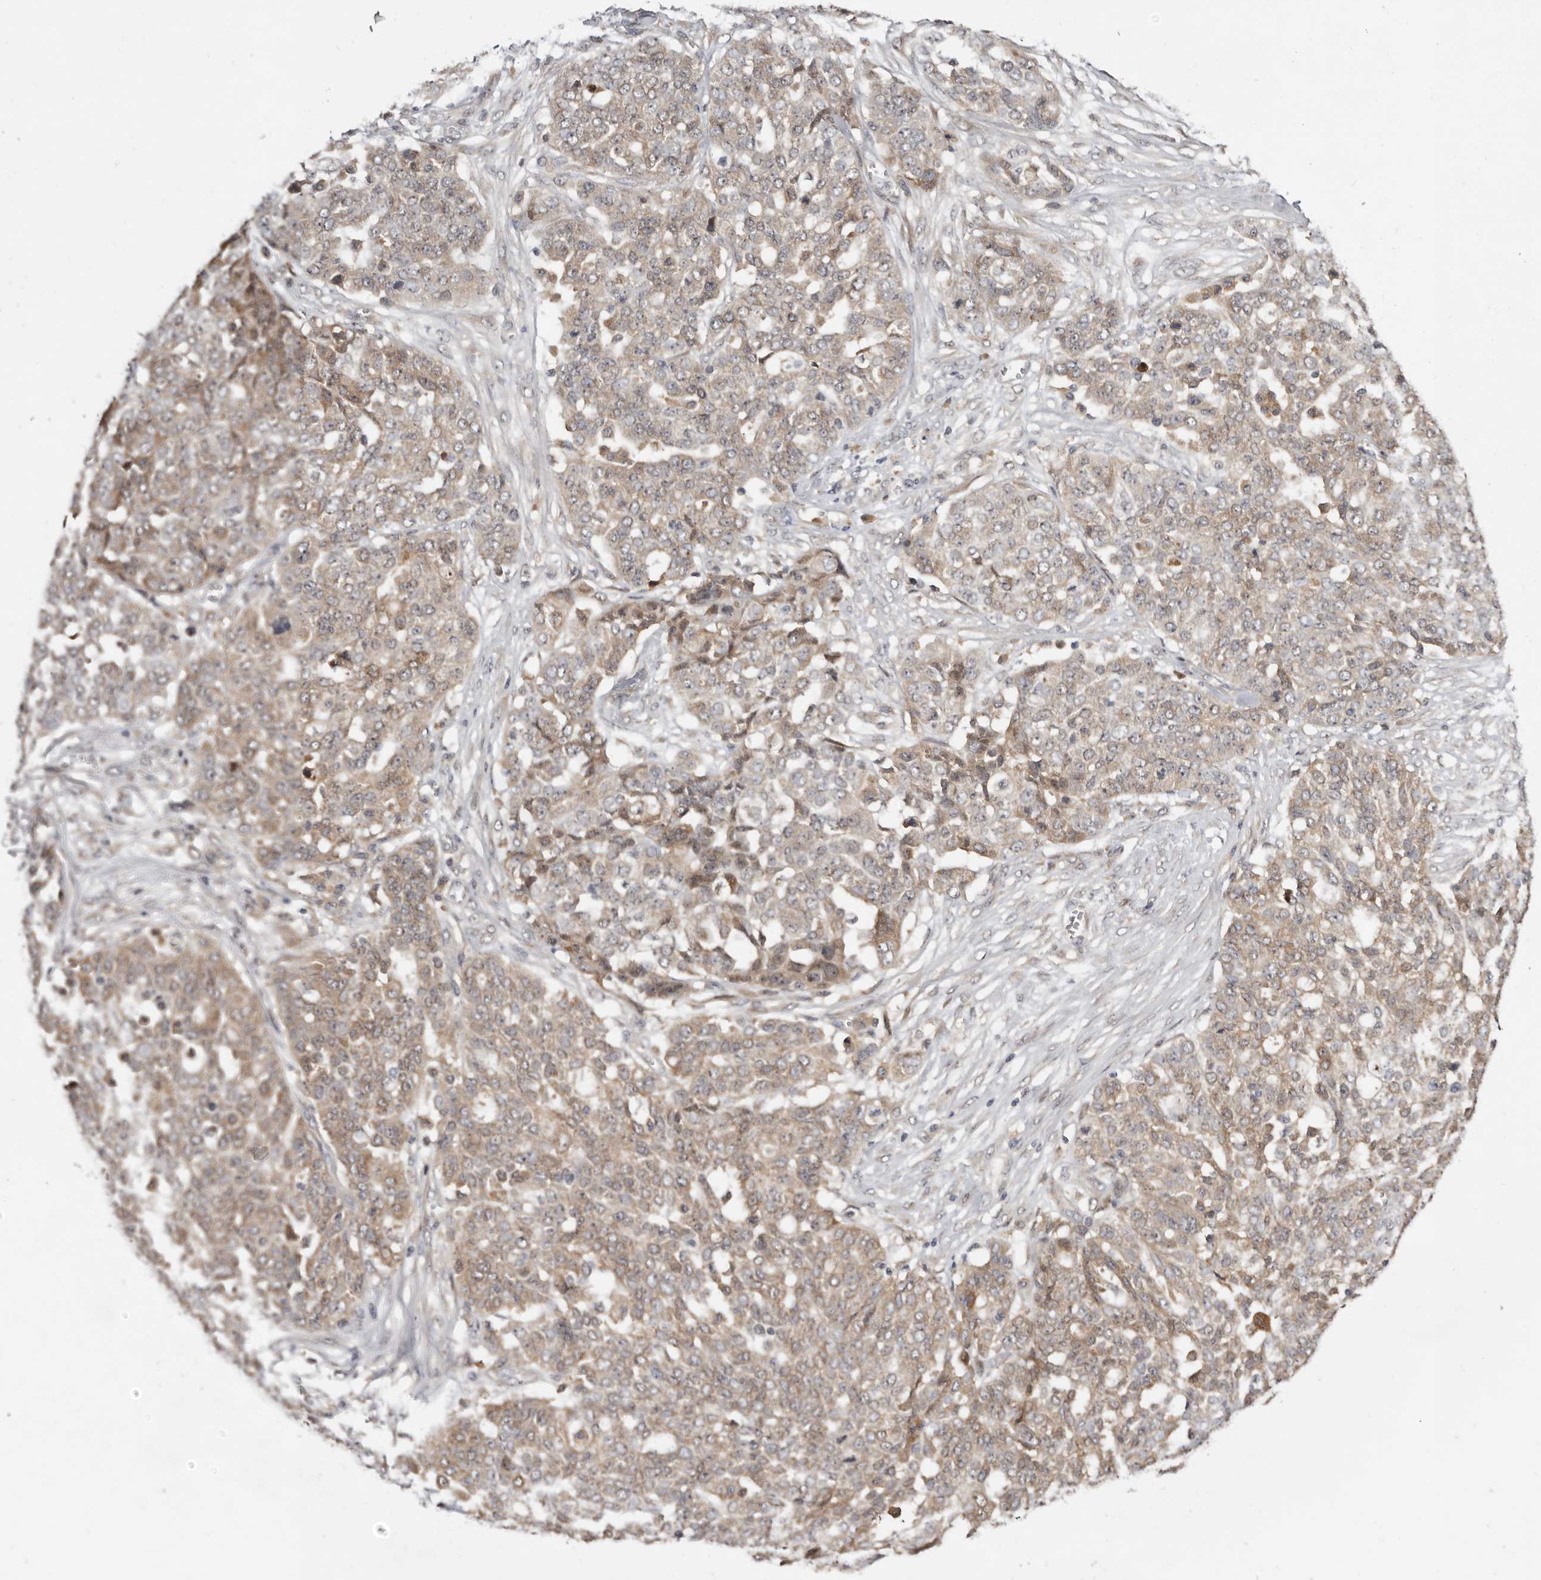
{"staining": {"intensity": "weak", "quantity": ">75%", "location": "cytoplasmic/membranous"}, "tissue": "ovarian cancer", "cell_type": "Tumor cells", "image_type": "cancer", "snomed": [{"axis": "morphology", "description": "Cystadenocarcinoma, serous, NOS"}, {"axis": "topography", "description": "Soft tissue"}, {"axis": "topography", "description": "Ovary"}], "caption": "Immunohistochemistry (IHC) of human serous cystadenocarcinoma (ovarian) reveals low levels of weak cytoplasmic/membranous positivity in approximately >75% of tumor cells.", "gene": "INAVA", "patient": {"sex": "female", "age": 57}}